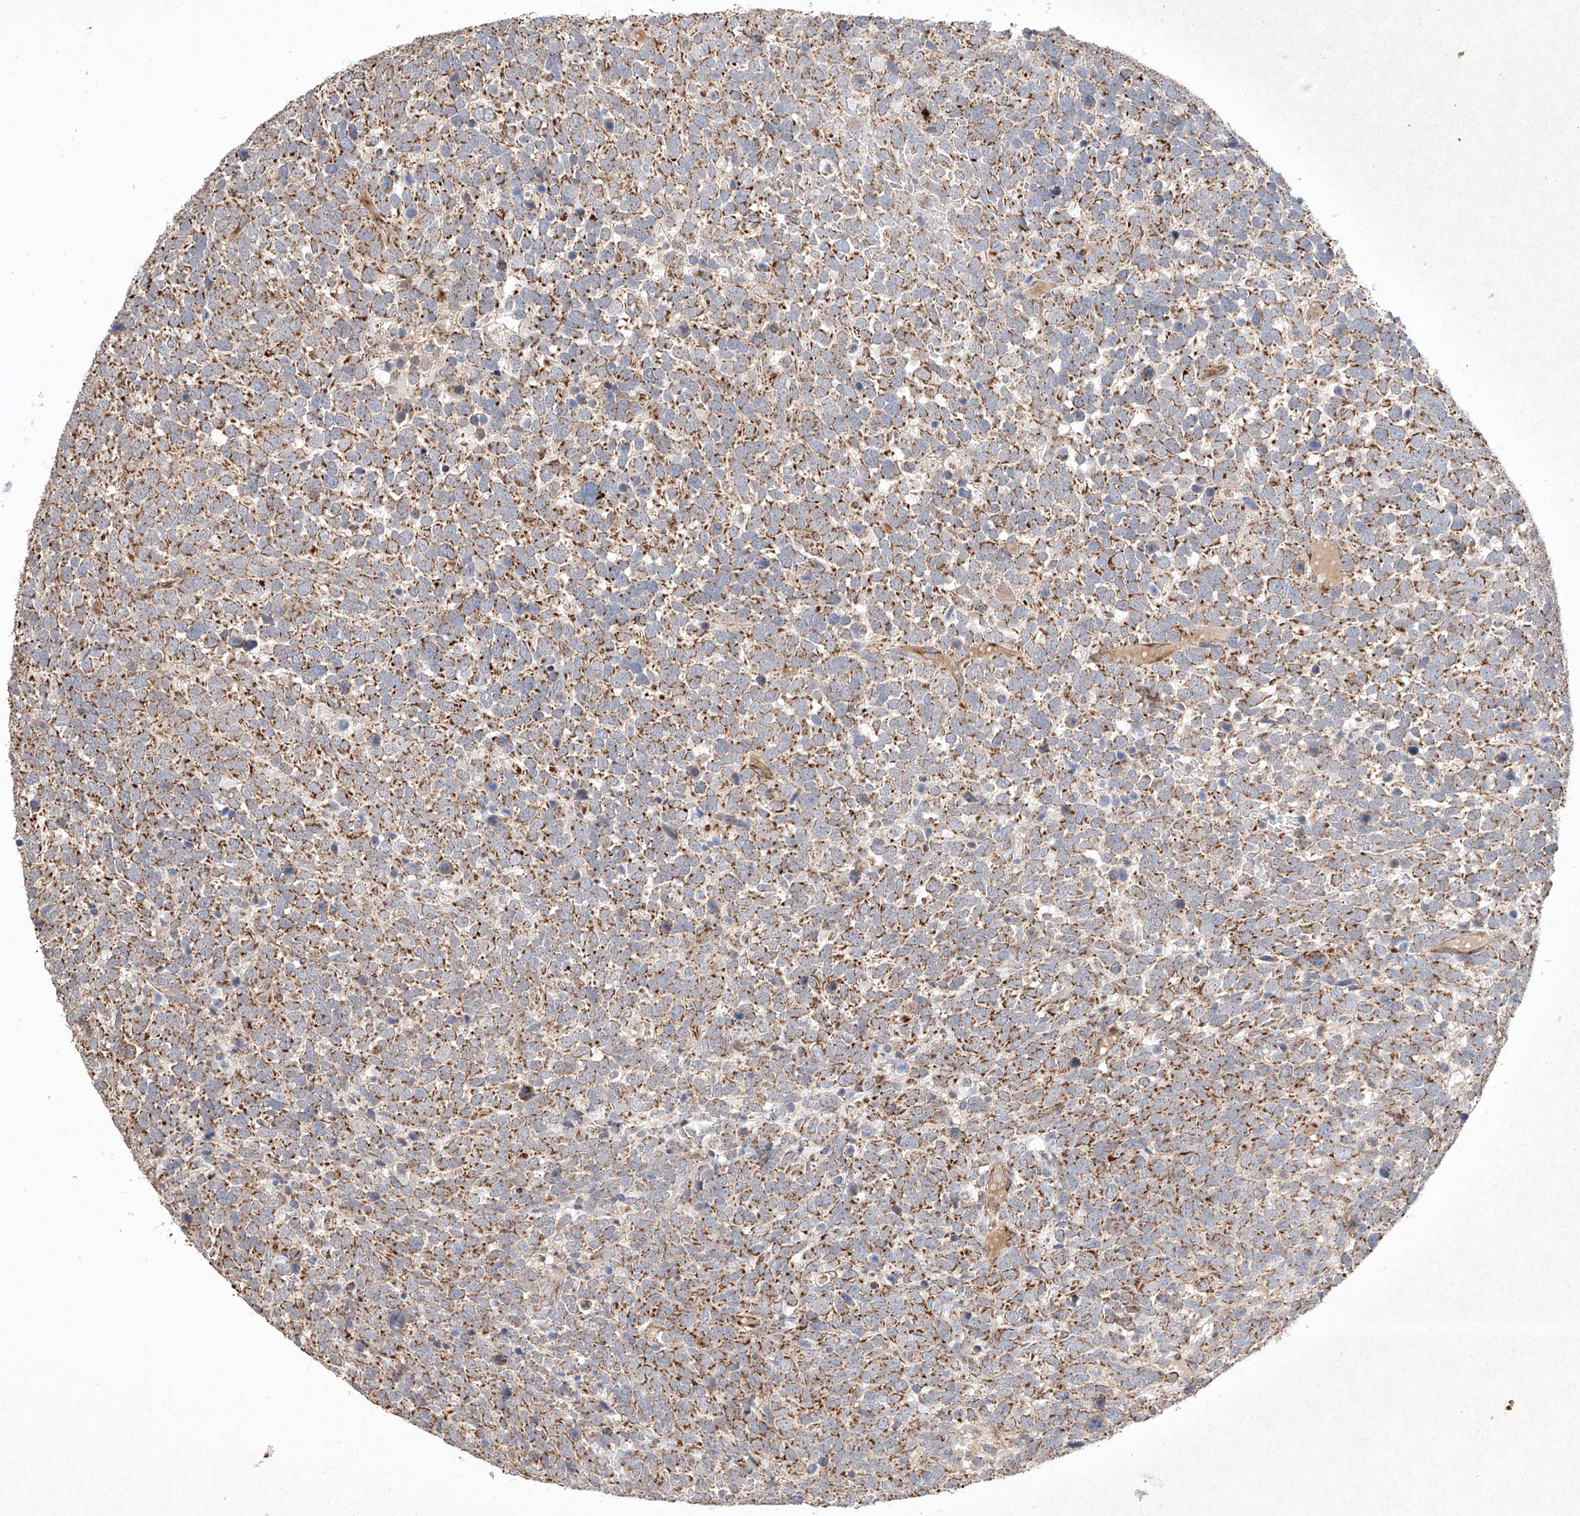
{"staining": {"intensity": "moderate", "quantity": ">75%", "location": "cytoplasmic/membranous"}, "tissue": "urothelial cancer", "cell_type": "Tumor cells", "image_type": "cancer", "snomed": [{"axis": "morphology", "description": "Urothelial carcinoma, High grade"}, {"axis": "topography", "description": "Urinary bladder"}], "caption": "Protein staining of urothelial carcinoma (high-grade) tissue reveals moderate cytoplasmic/membranous staining in about >75% of tumor cells.", "gene": "SEMA3B", "patient": {"sex": "female", "age": 82}}